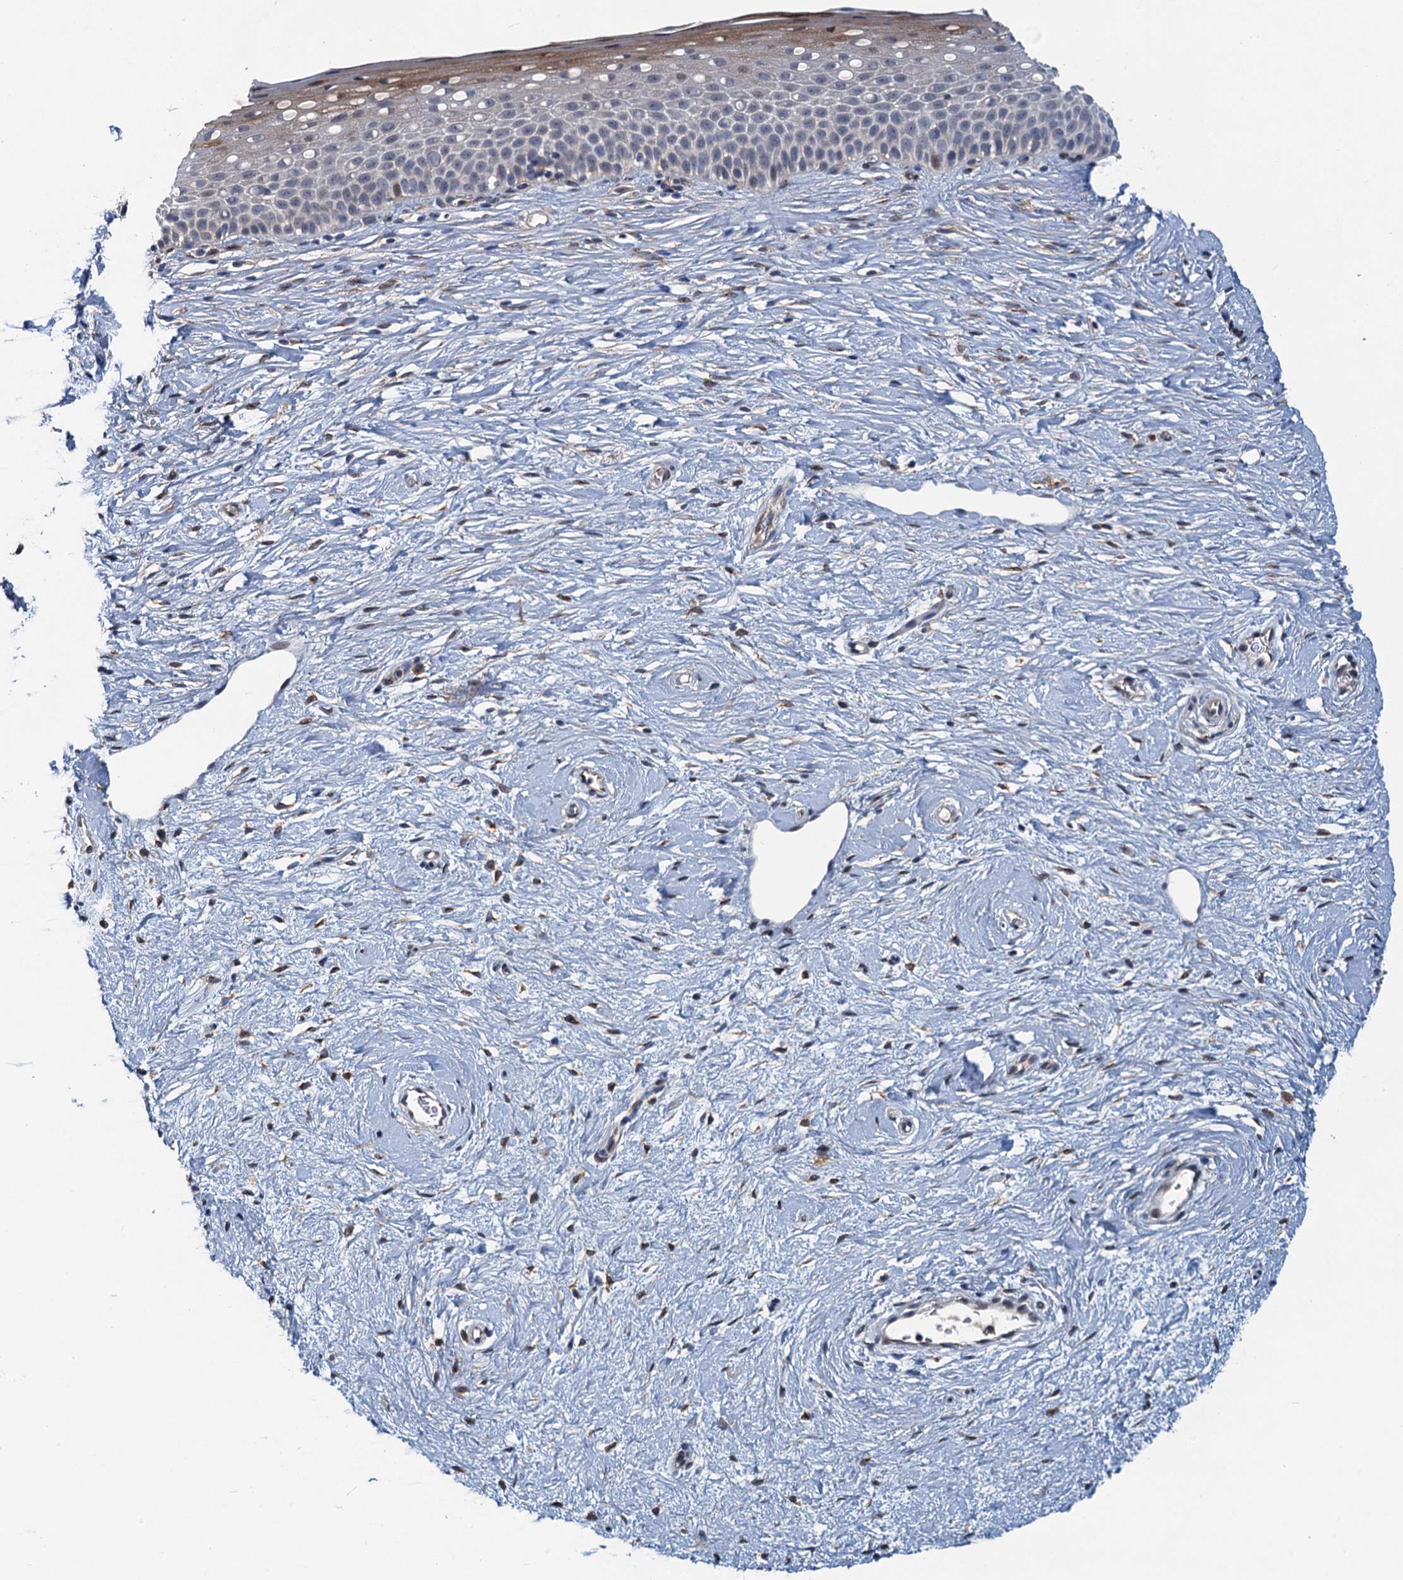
{"staining": {"intensity": "weak", "quantity": "25%-75%", "location": "cytoplasmic/membranous"}, "tissue": "cervix", "cell_type": "Glandular cells", "image_type": "normal", "snomed": [{"axis": "morphology", "description": "Normal tissue, NOS"}, {"axis": "topography", "description": "Cervix"}], "caption": "Immunohistochemical staining of unremarkable cervix exhibits low levels of weak cytoplasmic/membranous positivity in approximately 25%-75% of glandular cells. (DAB (3,3'-diaminobenzidine) IHC, brown staining for protein, blue staining for nuclei).", "gene": "NBEA", "patient": {"sex": "female", "age": 57}}